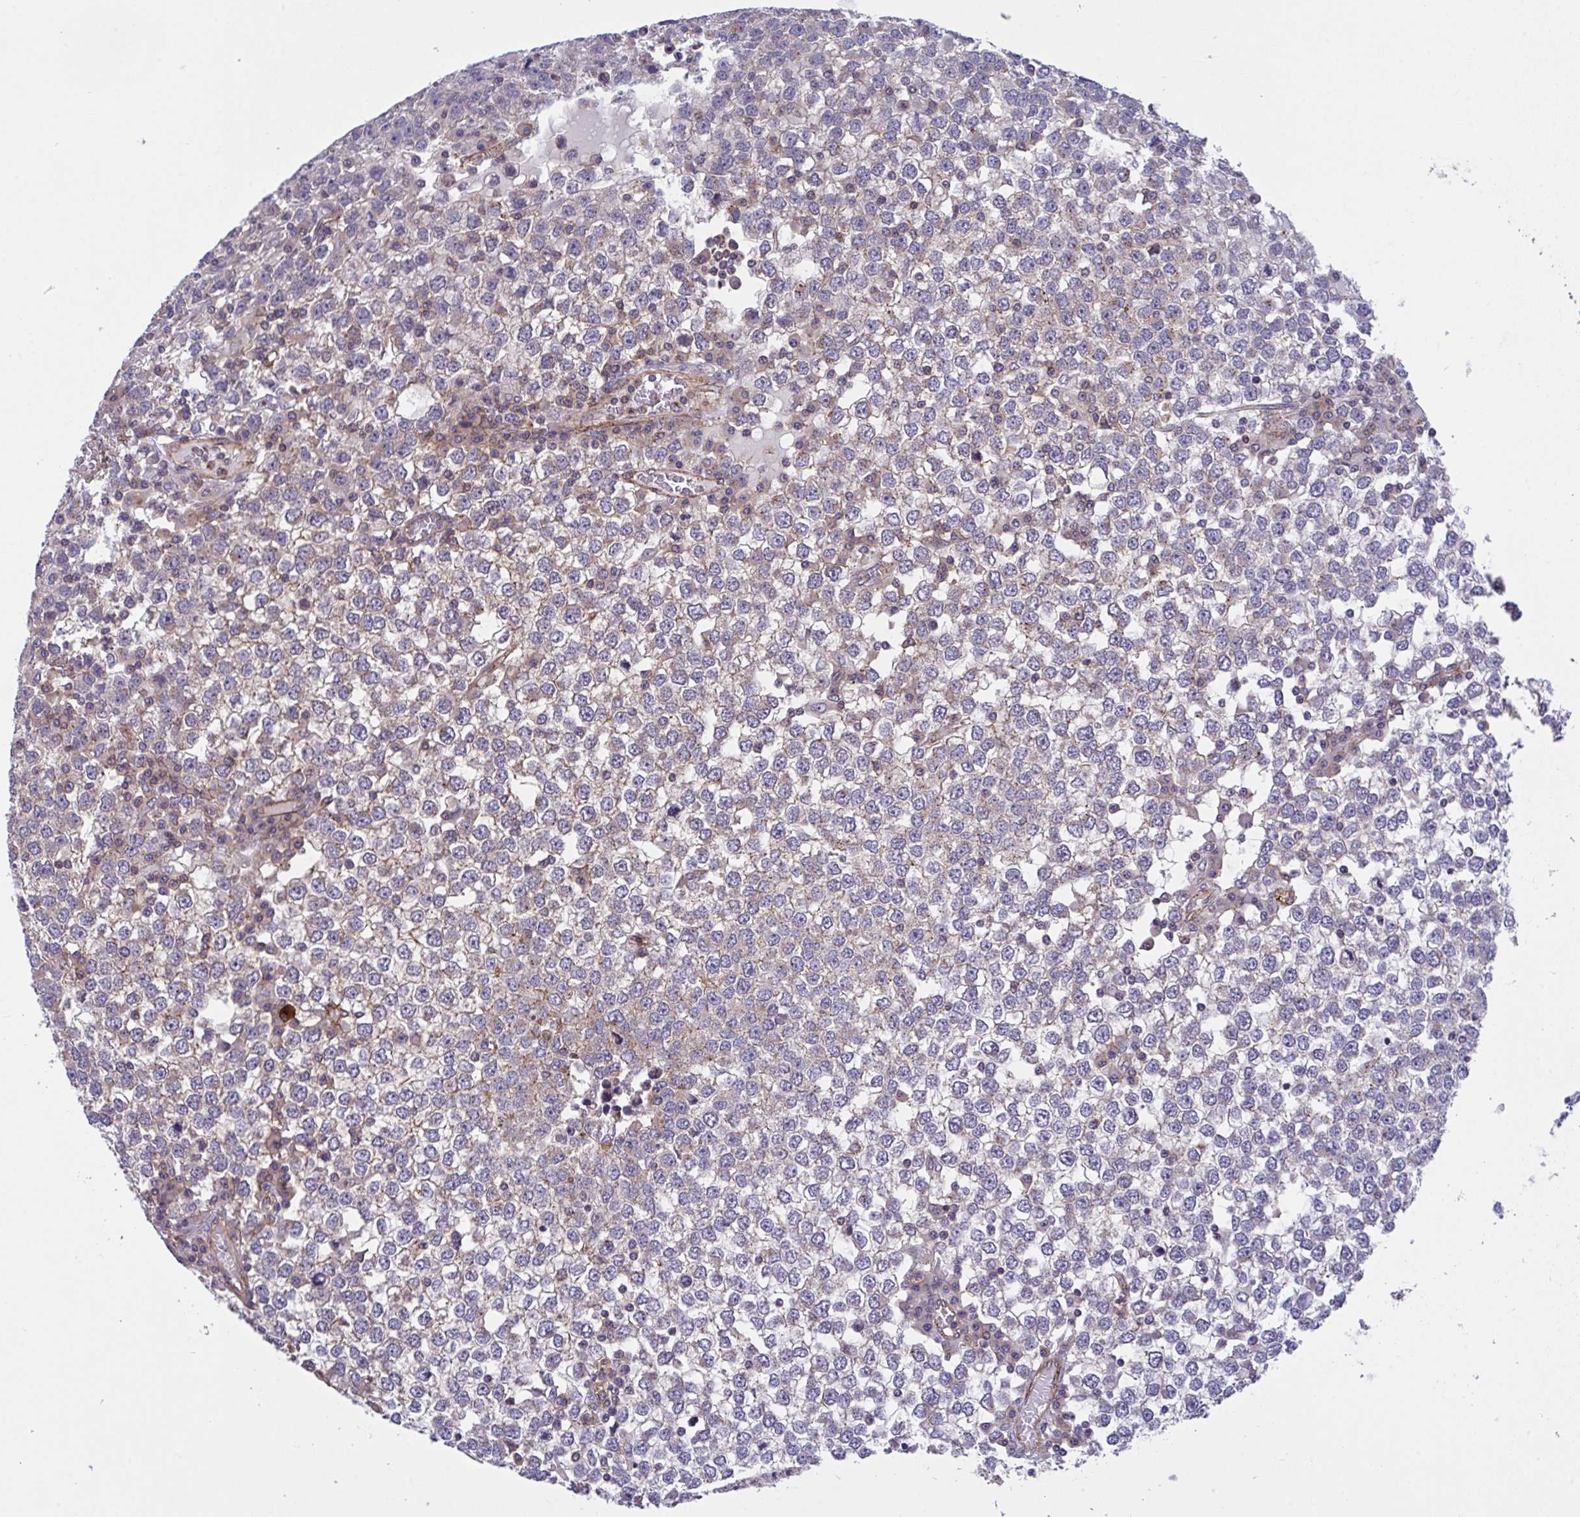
{"staining": {"intensity": "weak", "quantity": "25%-75%", "location": "cytoplasmic/membranous"}, "tissue": "testis cancer", "cell_type": "Tumor cells", "image_type": "cancer", "snomed": [{"axis": "morphology", "description": "Seminoma, NOS"}, {"axis": "topography", "description": "Testis"}], "caption": "Immunohistochemistry histopathology image of neoplastic tissue: testis cancer (seminoma) stained using immunohistochemistry shows low levels of weak protein expression localized specifically in the cytoplasmic/membranous of tumor cells, appearing as a cytoplasmic/membranous brown color.", "gene": "C4orf36", "patient": {"sex": "male", "age": 65}}